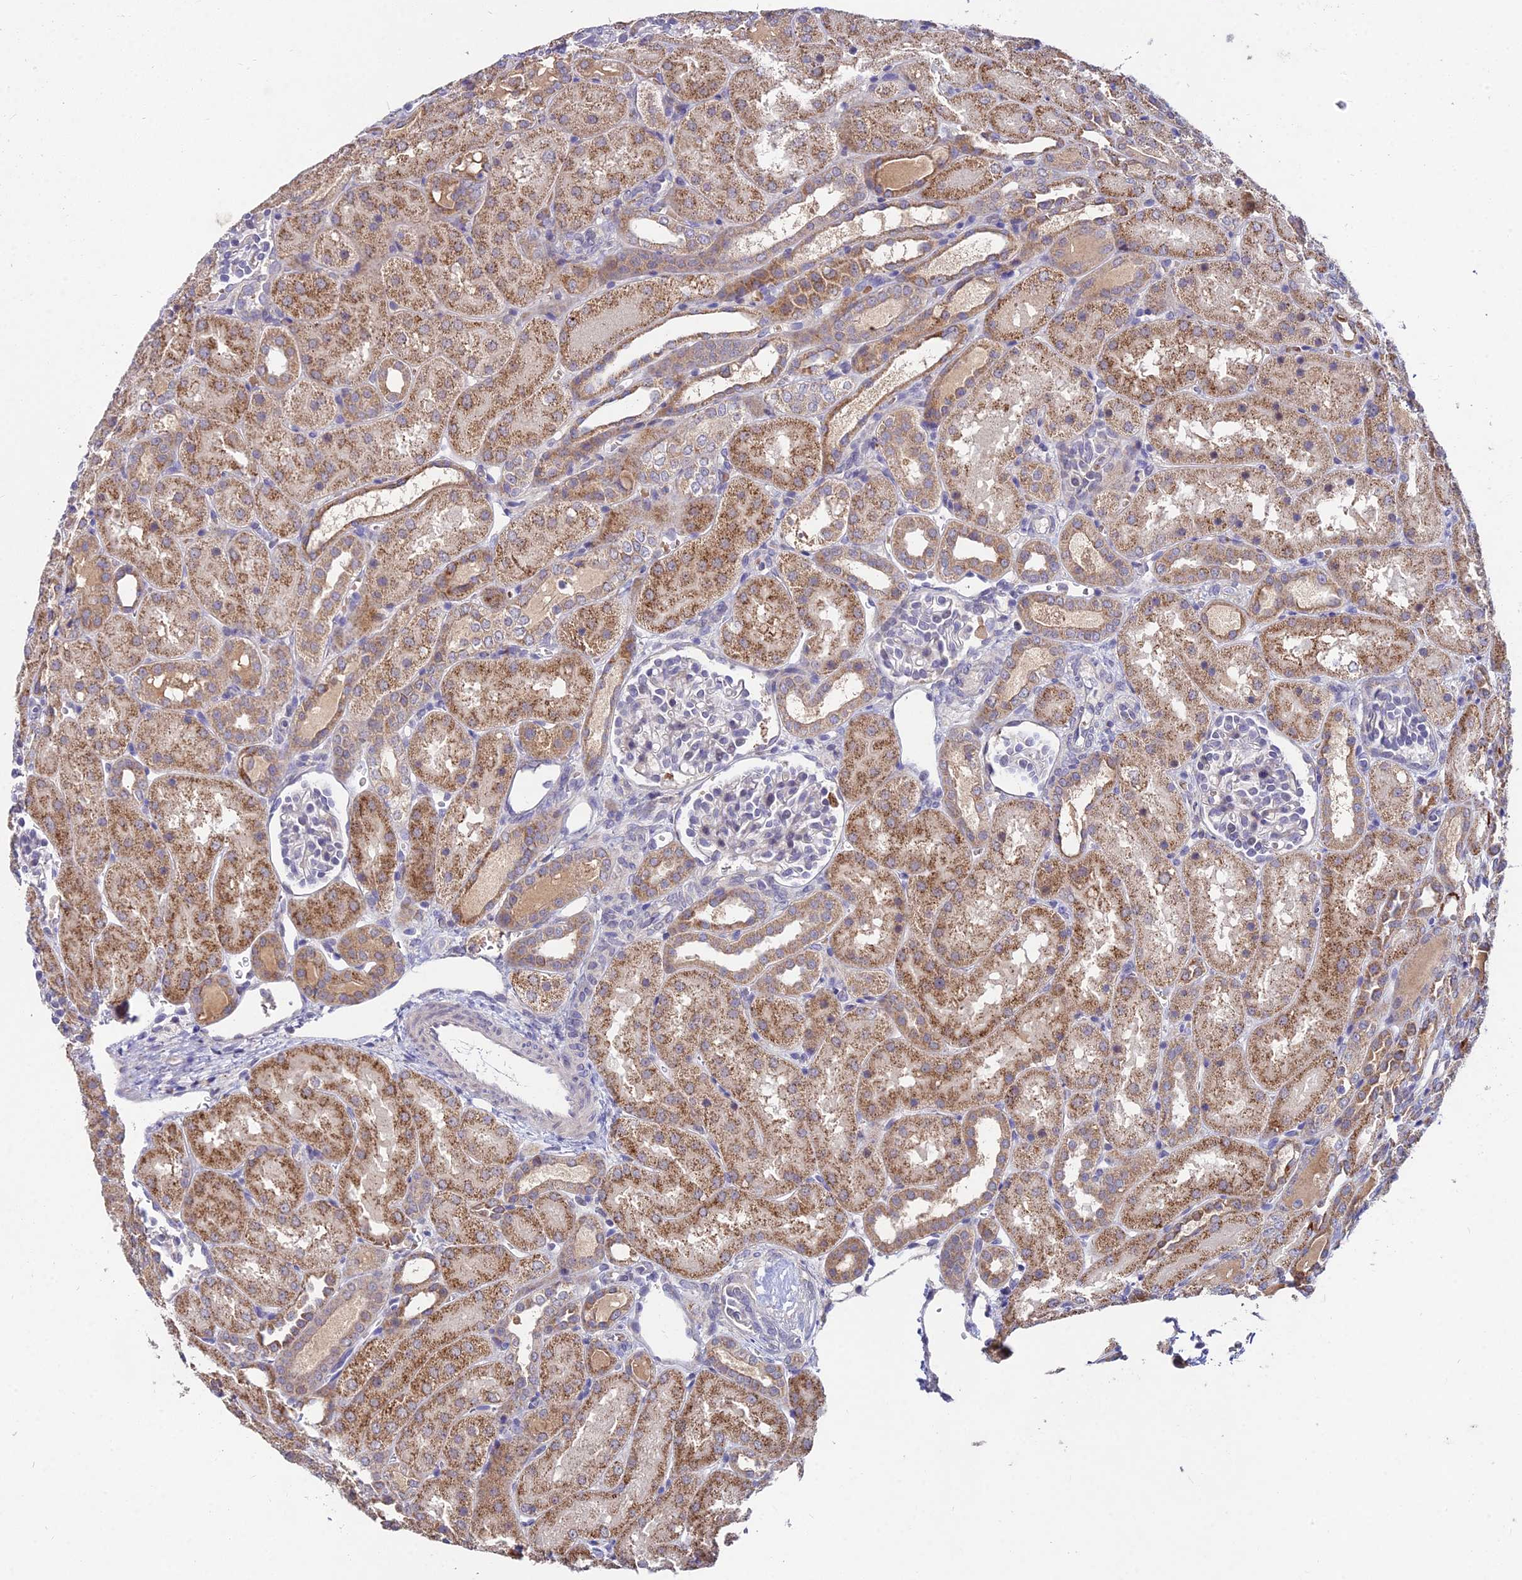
{"staining": {"intensity": "negative", "quantity": "none", "location": "none"}, "tissue": "kidney", "cell_type": "Cells in glomeruli", "image_type": "normal", "snomed": [{"axis": "morphology", "description": "Normal tissue, NOS"}, {"axis": "topography", "description": "Kidney"}], "caption": "Cells in glomeruli are negative for brown protein staining in normal kidney. Nuclei are stained in blue.", "gene": "WDR43", "patient": {"sex": "male", "age": 1}}